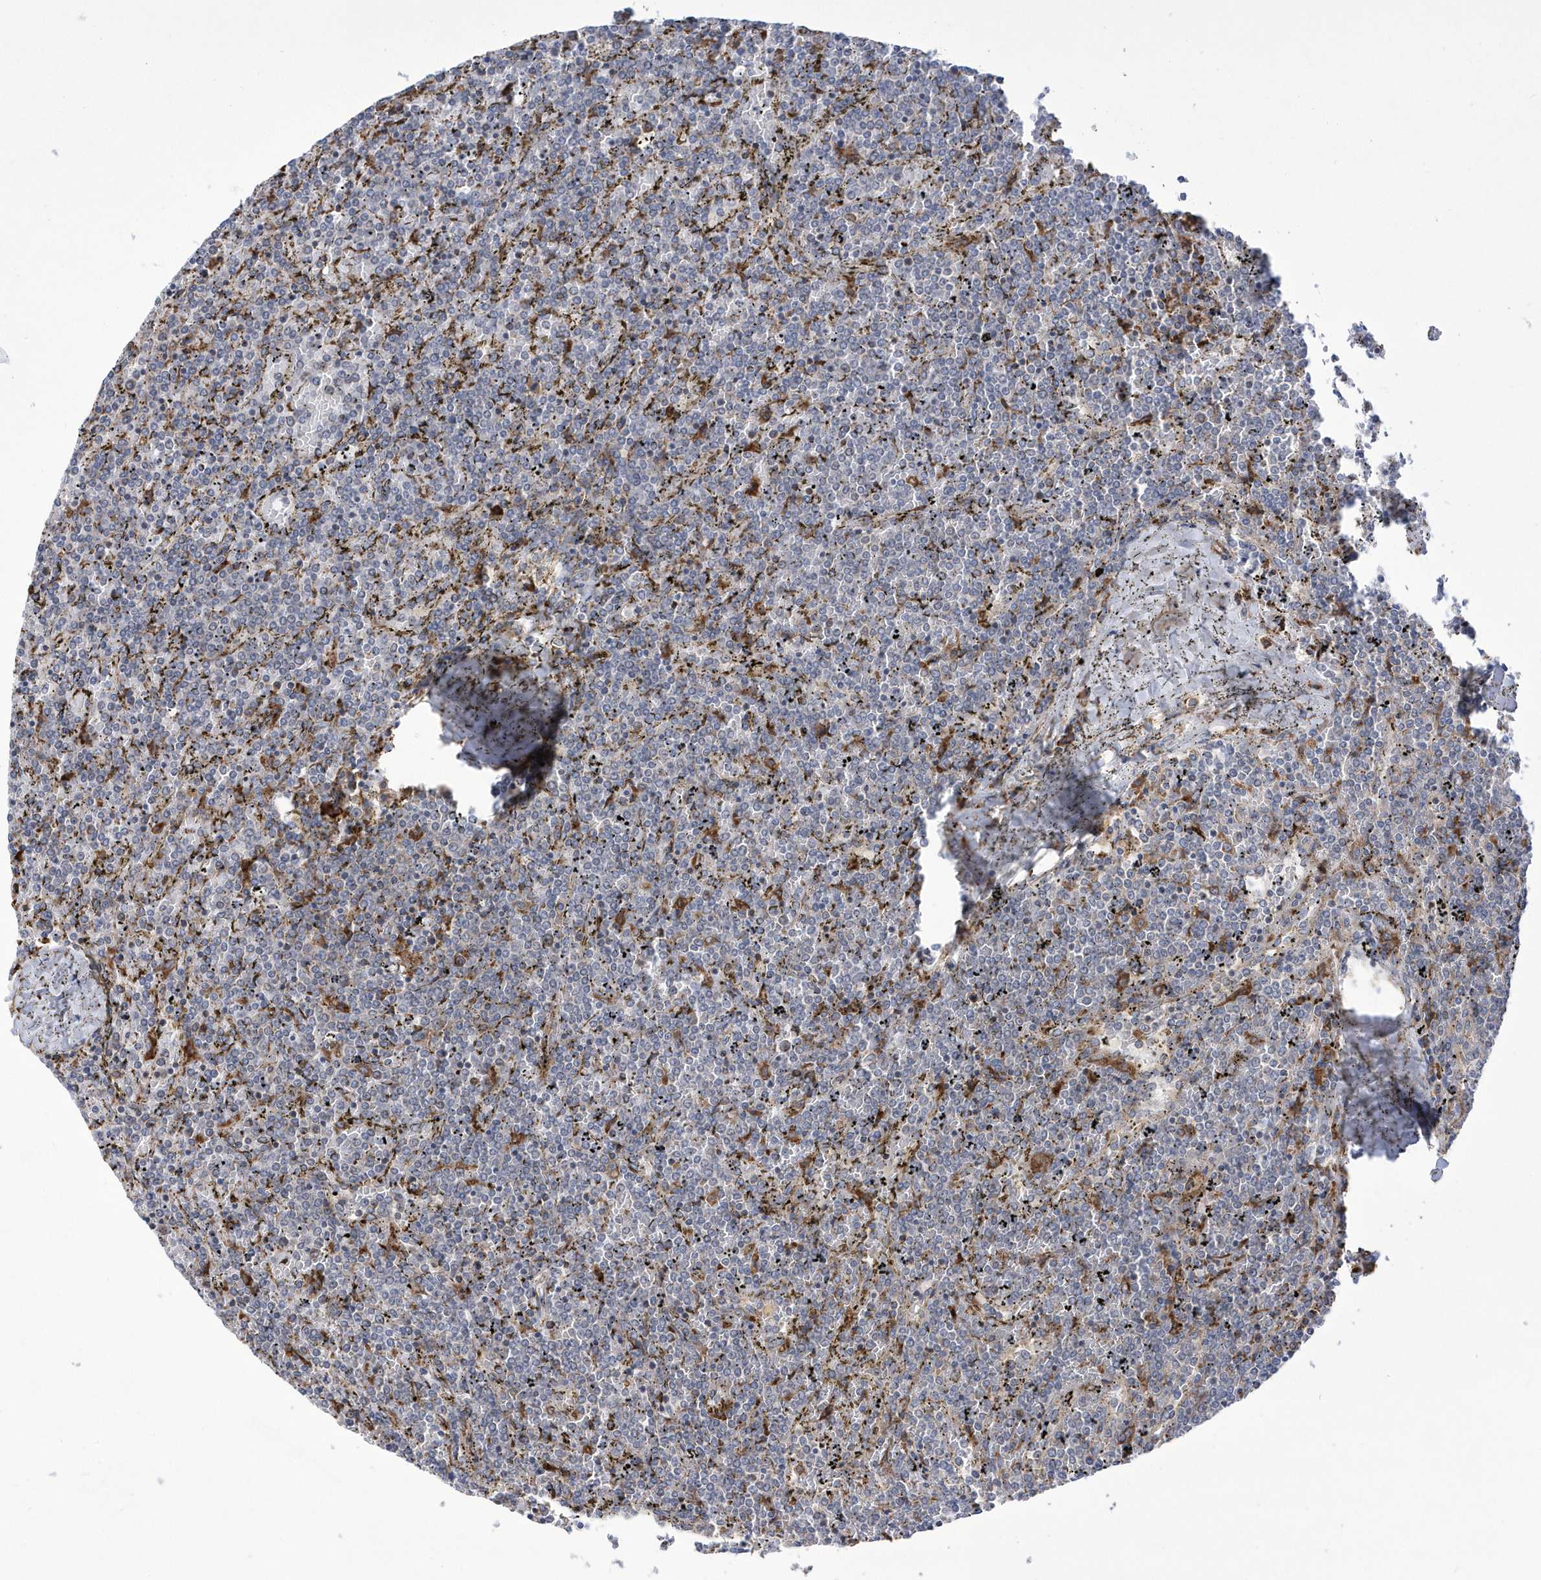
{"staining": {"intensity": "negative", "quantity": "none", "location": "none"}, "tissue": "lymphoma", "cell_type": "Tumor cells", "image_type": "cancer", "snomed": [{"axis": "morphology", "description": "Malignant lymphoma, non-Hodgkin's type, Low grade"}, {"axis": "topography", "description": "Spleen"}], "caption": "Photomicrograph shows no significant protein positivity in tumor cells of malignant lymphoma, non-Hodgkin's type (low-grade).", "gene": "MED31", "patient": {"sex": "female", "age": 19}}